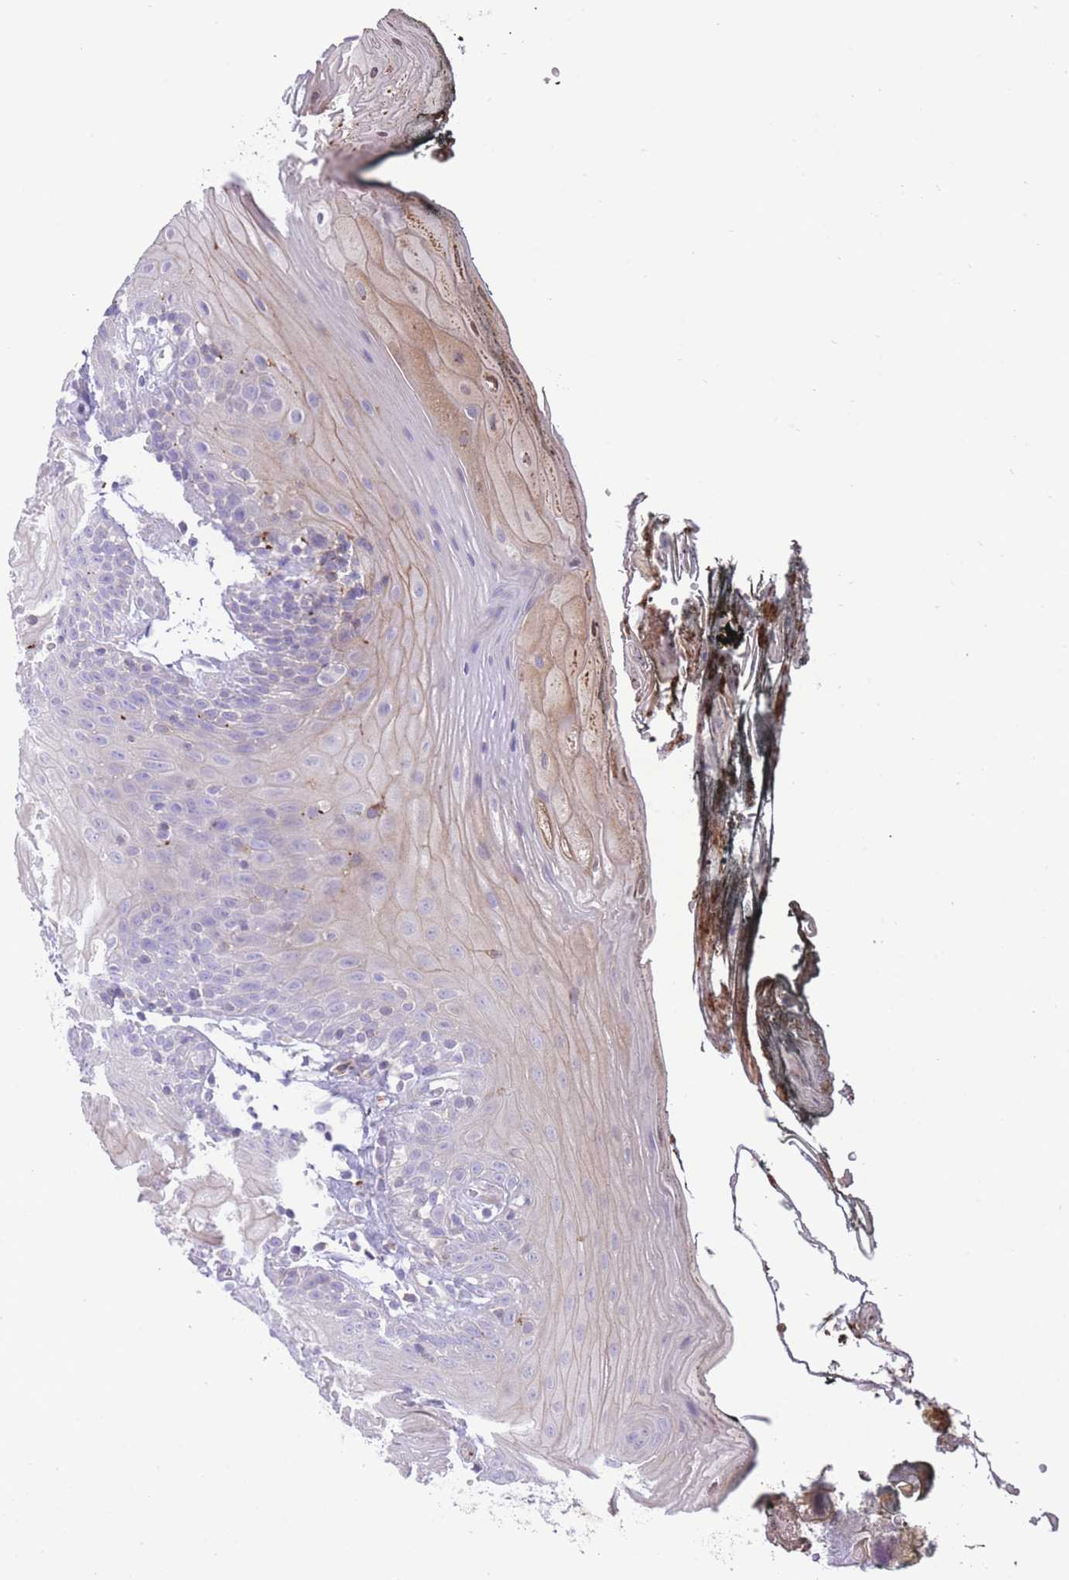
{"staining": {"intensity": "weak", "quantity": "<25%", "location": "cytoplasmic/membranous"}, "tissue": "oral mucosa", "cell_type": "Squamous epithelial cells", "image_type": "normal", "snomed": [{"axis": "morphology", "description": "Normal tissue, NOS"}, {"axis": "morphology", "description": "Squamous cell carcinoma, NOS"}, {"axis": "topography", "description": "Oral tissue"}, {"axis": "topography", "description": "Head-Neck"}], "caption": "DAB immunohistochemical staining of benign human oral mucosa displays no significant positivity in squamous epithelial cells.", "gene": "ENSG00000289258", "patient": {"sex": "female", "age": 81}}